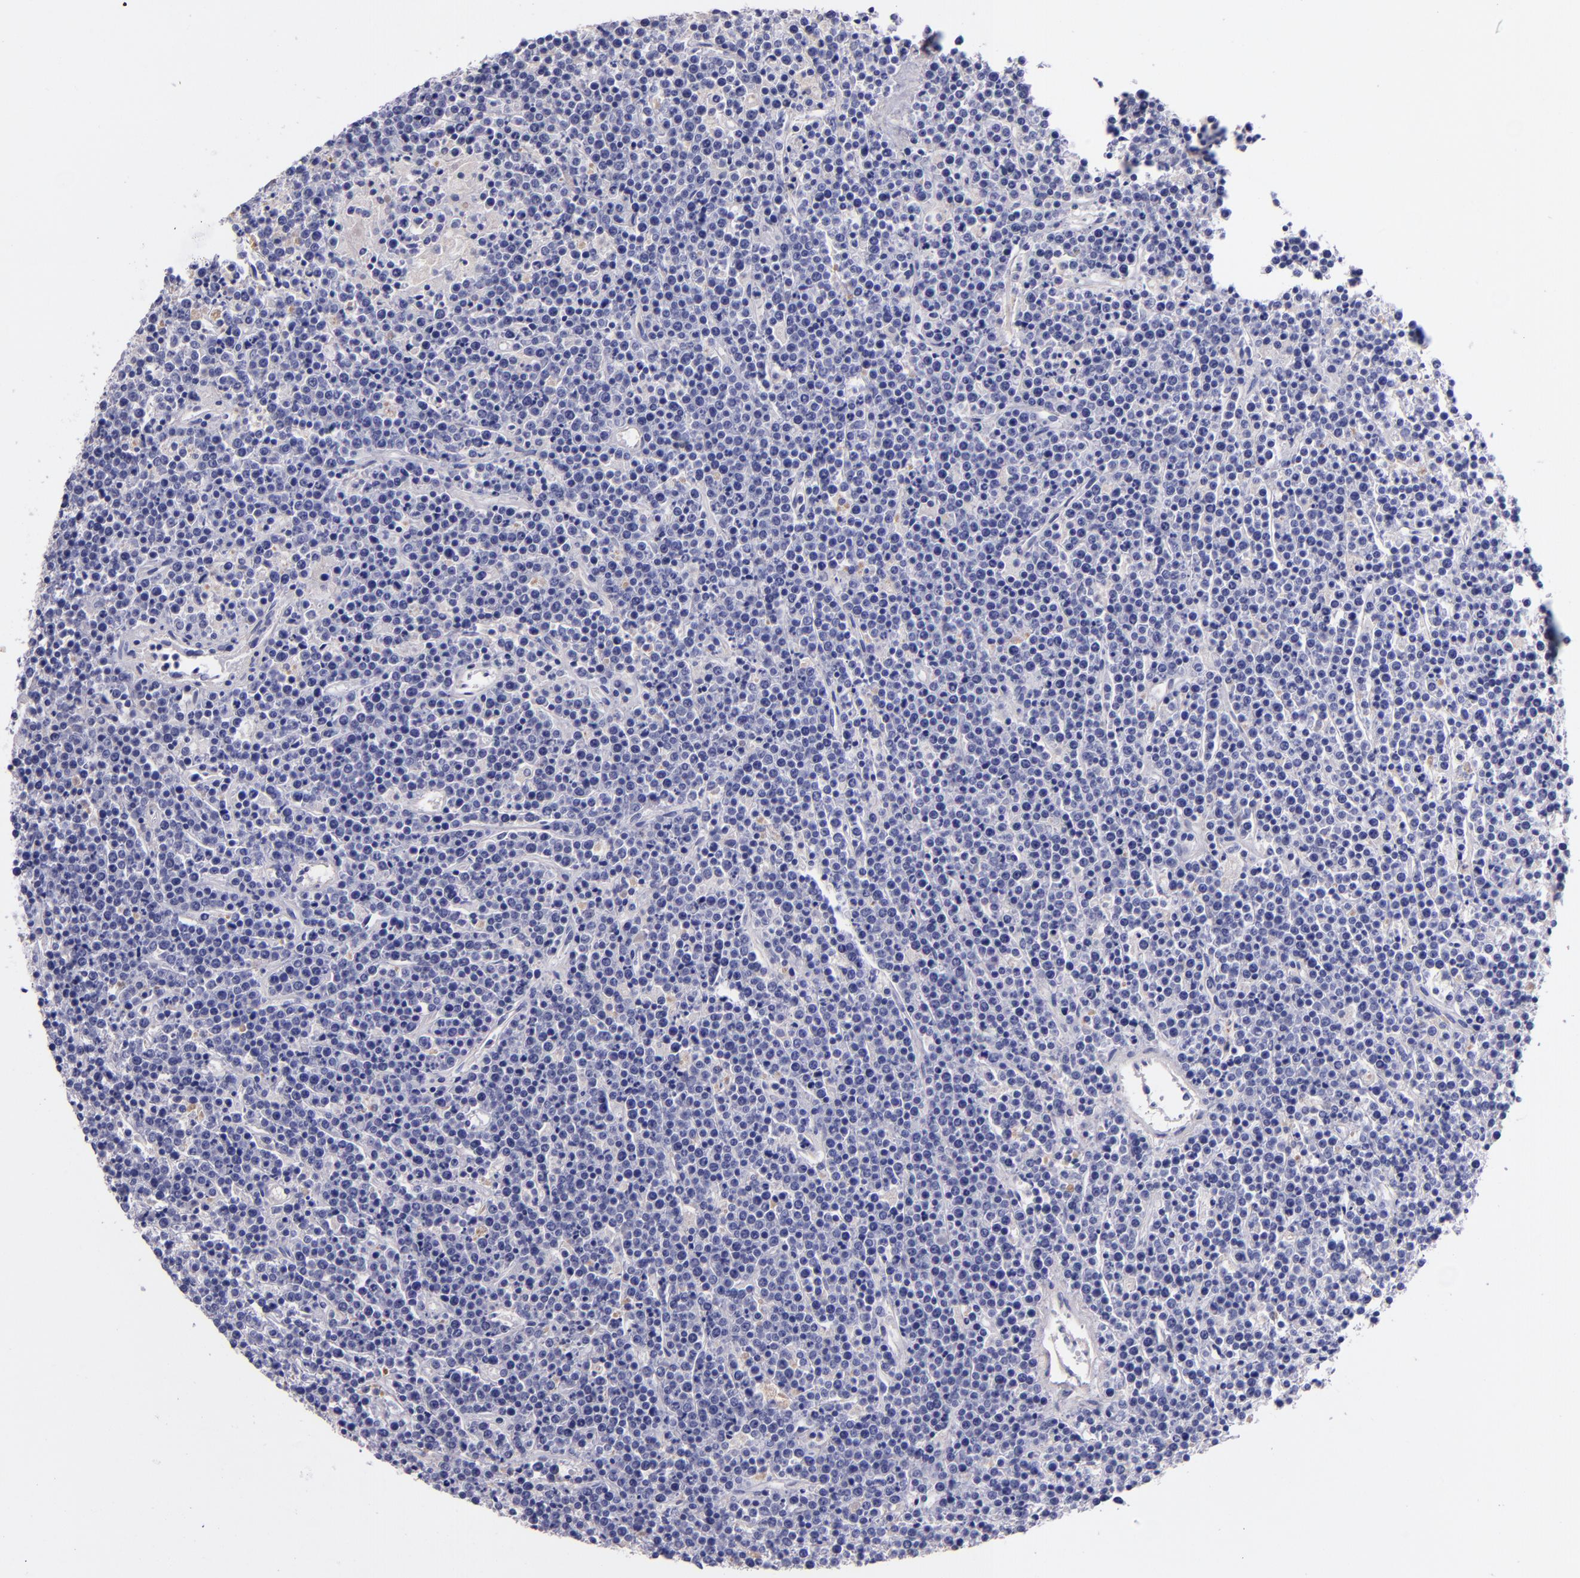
{"staining": {"intensity": "negative", "quantity": "none", "location": "none"}, "tissue": "lymphoma", "cell_type": "Tumor cells", "image_type": "cancer", "snomed": [{"axis": "morphology", "description": "Malignant lymphoma, non-Hodgkin's type, High grade"}, {"axis": "topography", "description": "Ovary"}], "caption": "Tumor cells show no significant protein staining in lymphoma.", "gene": "KNG1", "patient": {"sex": "female", "age": 56}}